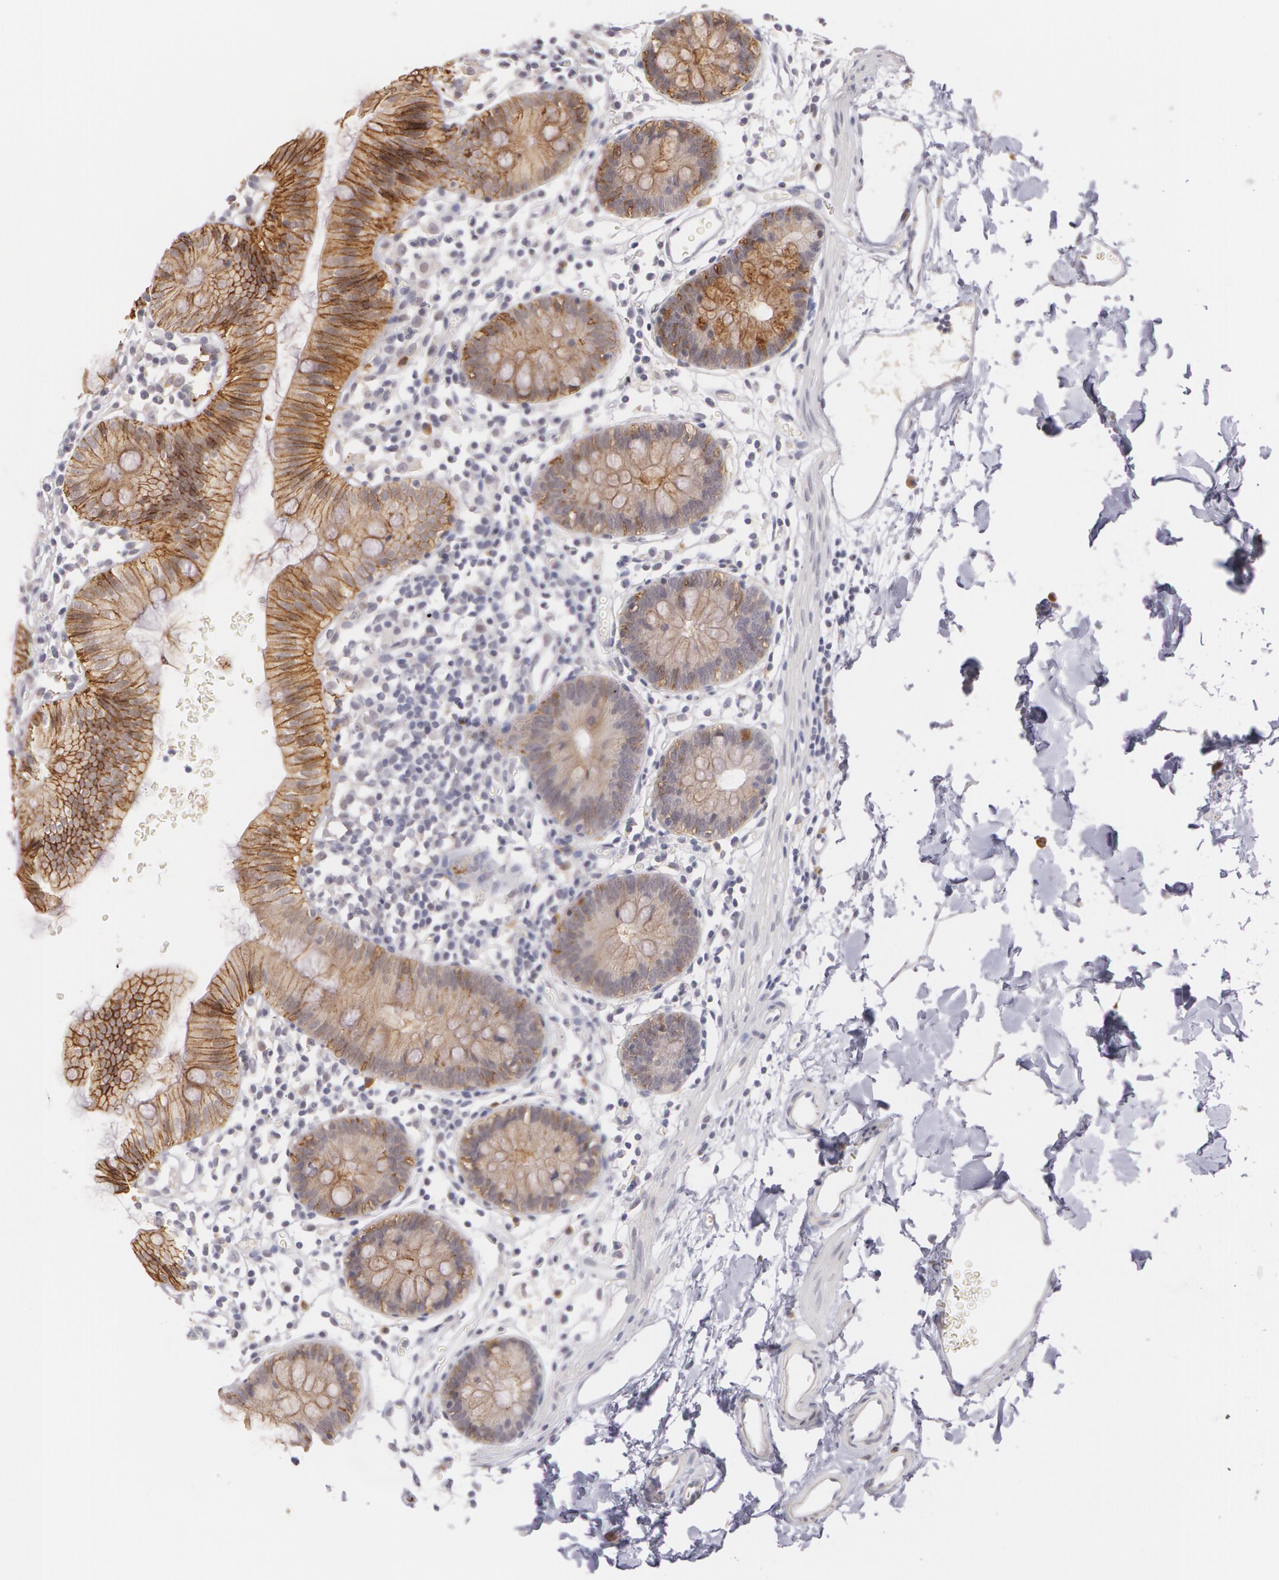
{"staining": {"intensity": "negative", "quantity": "none", "location": "none"}, "tissue": "colon", "cell_type": "Endothelial cells", "image_type": "normal", "snomed": [{"axis": "morphology", "description": "Normal tissue, NOS"}, {"axis": "topography", "description": "Colon"}], "caption": "This is an IHC image of unremarkable colon. There is no positivity in endothelial cells.", "gene": "LBP", "patient": {"sex": "male", "age": 14}}